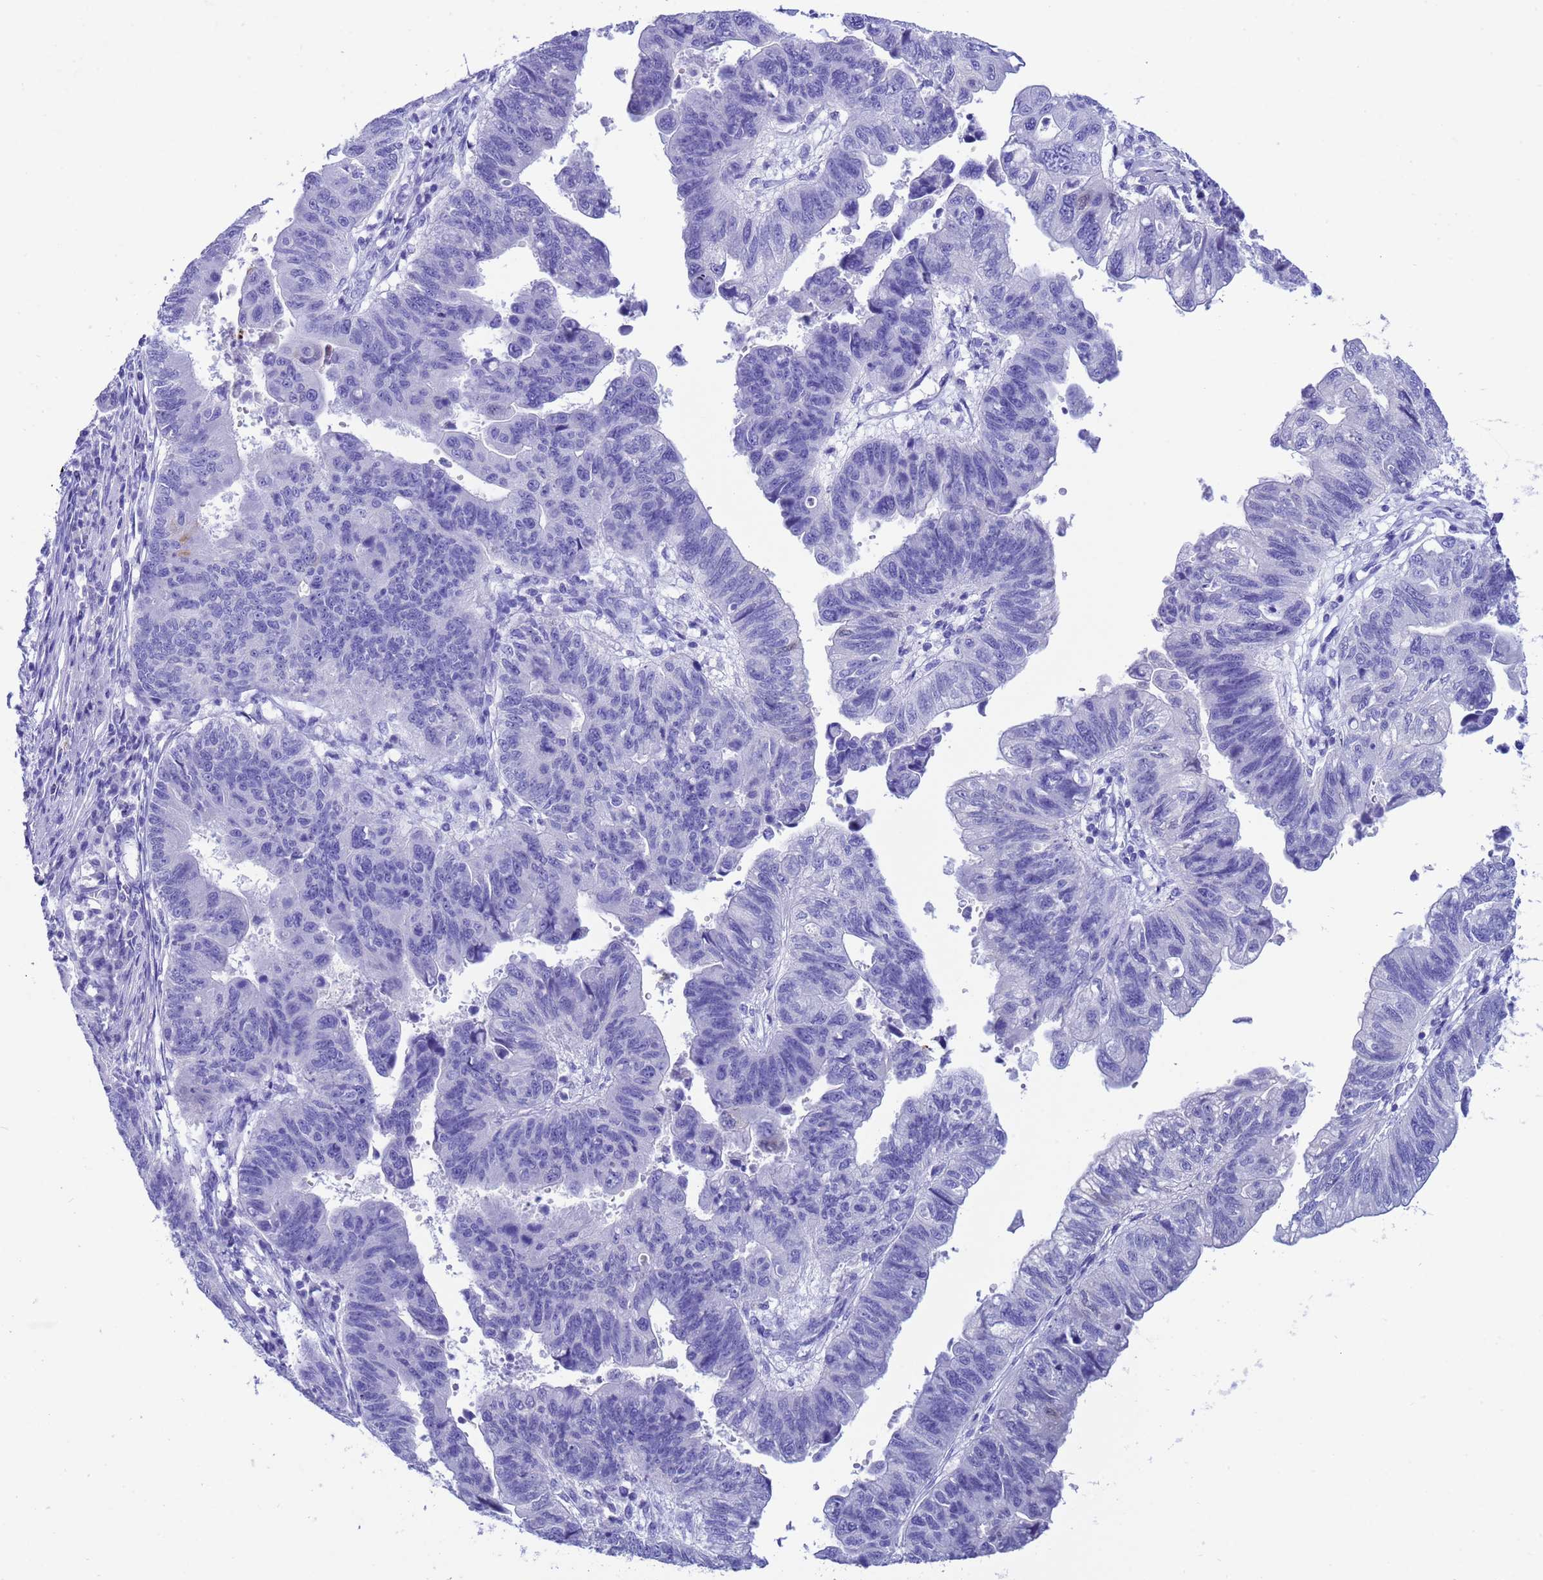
{"staining": {"intensity": "negative", "quantity": "none", "location": "none"}, "tissue": "stomach cancer", "cell_type": "Tumor cells", "image_type": "cancer", "snomed": [{"axis": "morphology", "description": "Adenocarcinoma, NOS"}, {"axis": "topography", "description": "Stomach"}], "caption": "IHC micrograph of human stomach cancer (adenocarcinoma) stained for a protein (brown), which reveals no staining in tumor cells. (DAB (3,3'-diaminobenzidine) immunohistochemistry, high magnification).", "gene": "AKR1C2", "patient": {"sex": "male", "age": 59}}